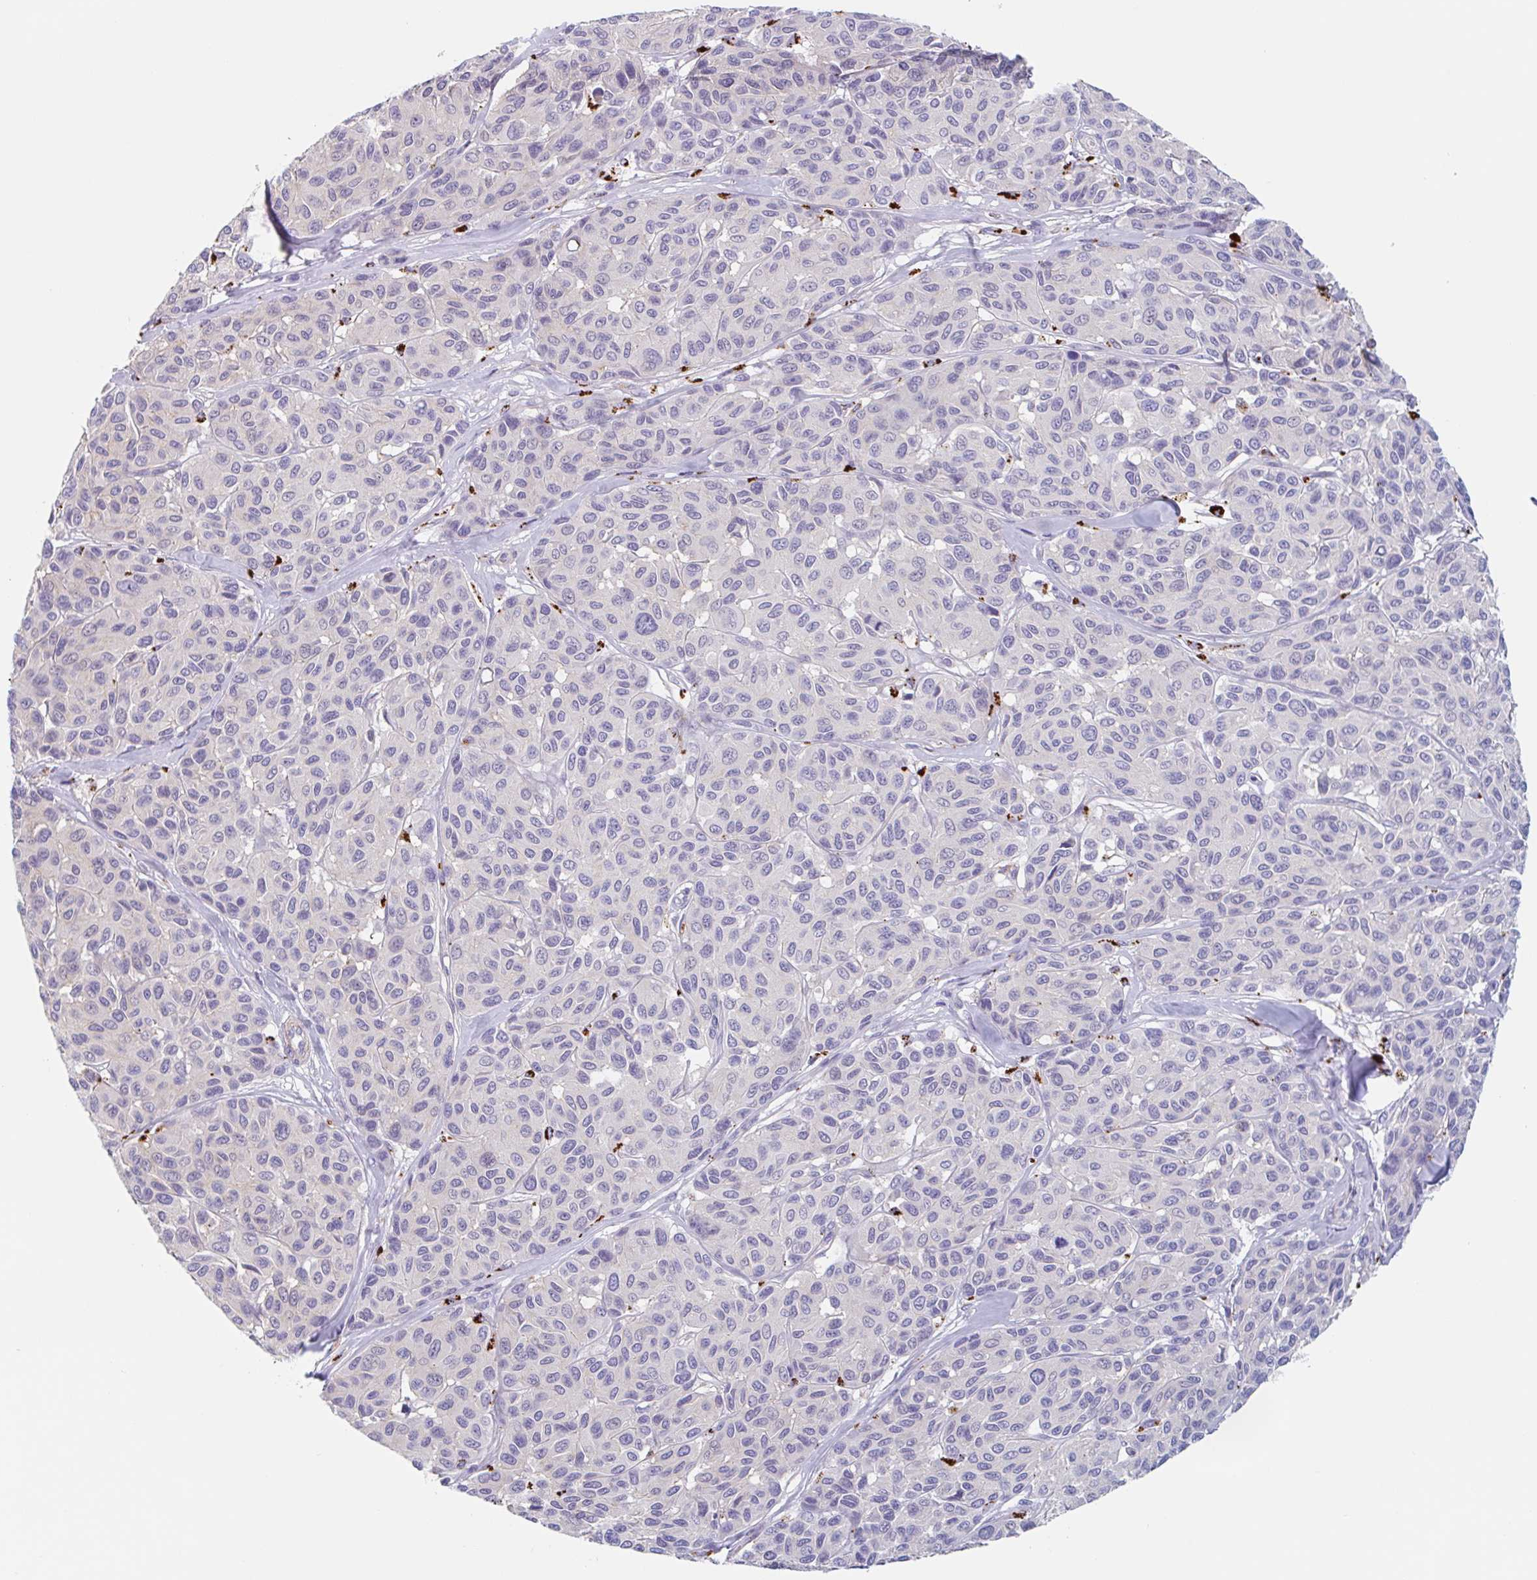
{"staining": {"intensity": "negative", "quantity": "none", "location": "none"}, "tissue": "melanoma", "cell_type": "Tumor cells", "image_type": "cancer", "snomed": [{"axis": "morphology", "description": "Malignant melanoma, NOS"}, {"axis": "topography", "description": "Skin"}], "caption": "High power microscopy image of an immunohistochemistry (IHC) image of malignant melanoma, revealing no significant staining in tumor cells.", "gene": "LENG9", "patient": {"sex": "female", "age": 66}}